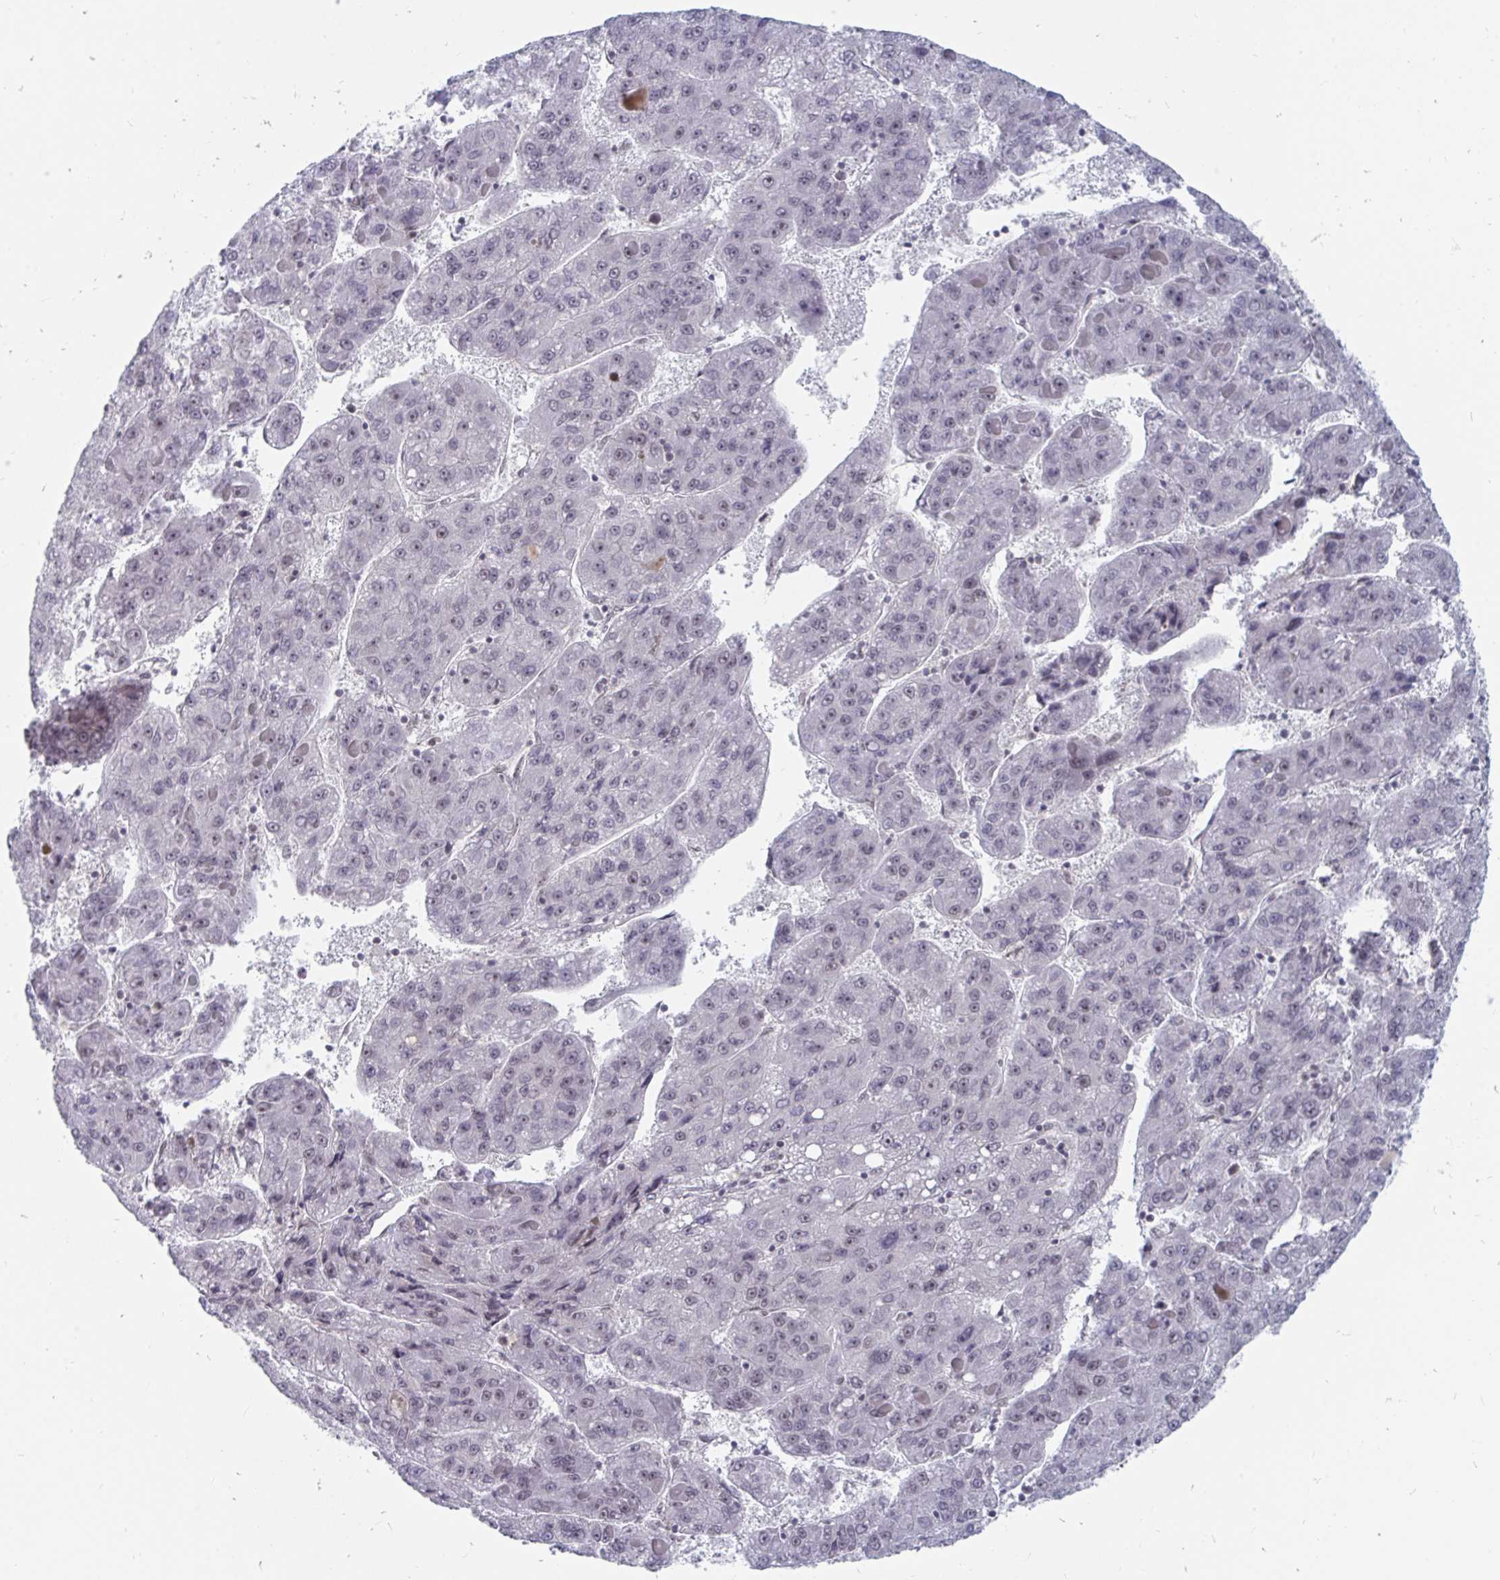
{"staining": {"intensity": "negative", "quantity": "none", "location": "none"}, "tissue": "liver cancer", "cell_type": "Tumor cells", "image_type": "cancer", "snomed": [{"axis": "morphology", "description": "Carcinoma, Hepatocellular, NOS"}, {"axis": "topography", "description": "Liver"}], "caption": "Immunohistochemical staining of human liver cancer (hepatocellular carcinoma) demonstrates no significant expression in tumor cells.", "gene": "TRIP12", "patient": {"sex": "female", "age": 82}}